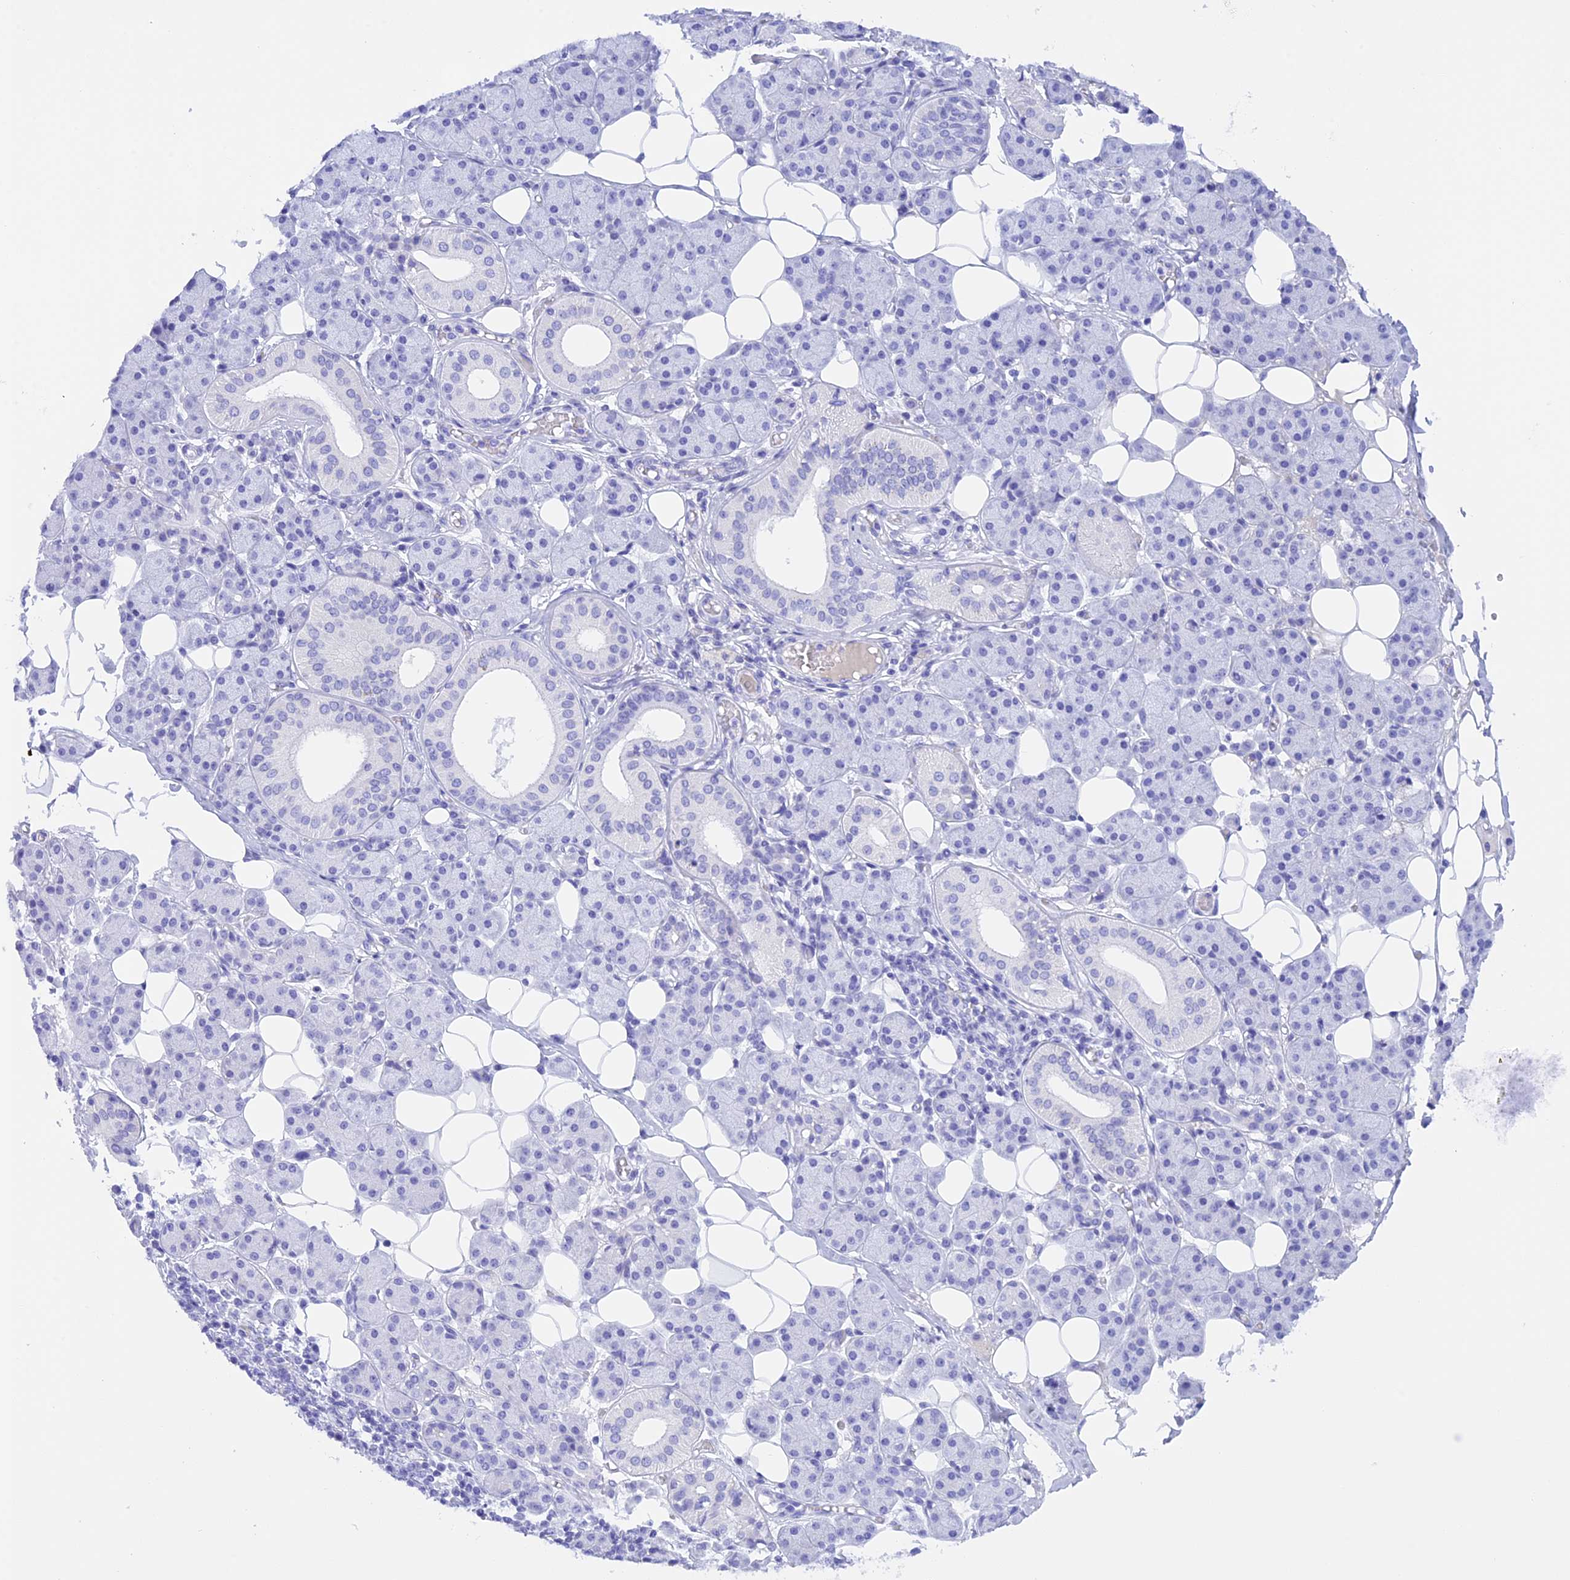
{"staining": {"intensity": "strong", "quantity": "<25%", "location": "cytoplasmic/membranous"}, "tissue": "salivary gland", "cell_type": "Glandular cells", "image_type": "normal", "snomed": [{"axis": "morphology", "description": "Normal tissue, NOS"}, {"axis": "topography", "description": "Salivary gland"}], "caption": "This photomicrograph shows immunohistochemistry staining of normal salivary gland, with medium strong cytoplasmic/membranous positivity in about <25% of glandular cells.", "gene": "BRI3", "patient": {"sex": "female", "age": 33}}